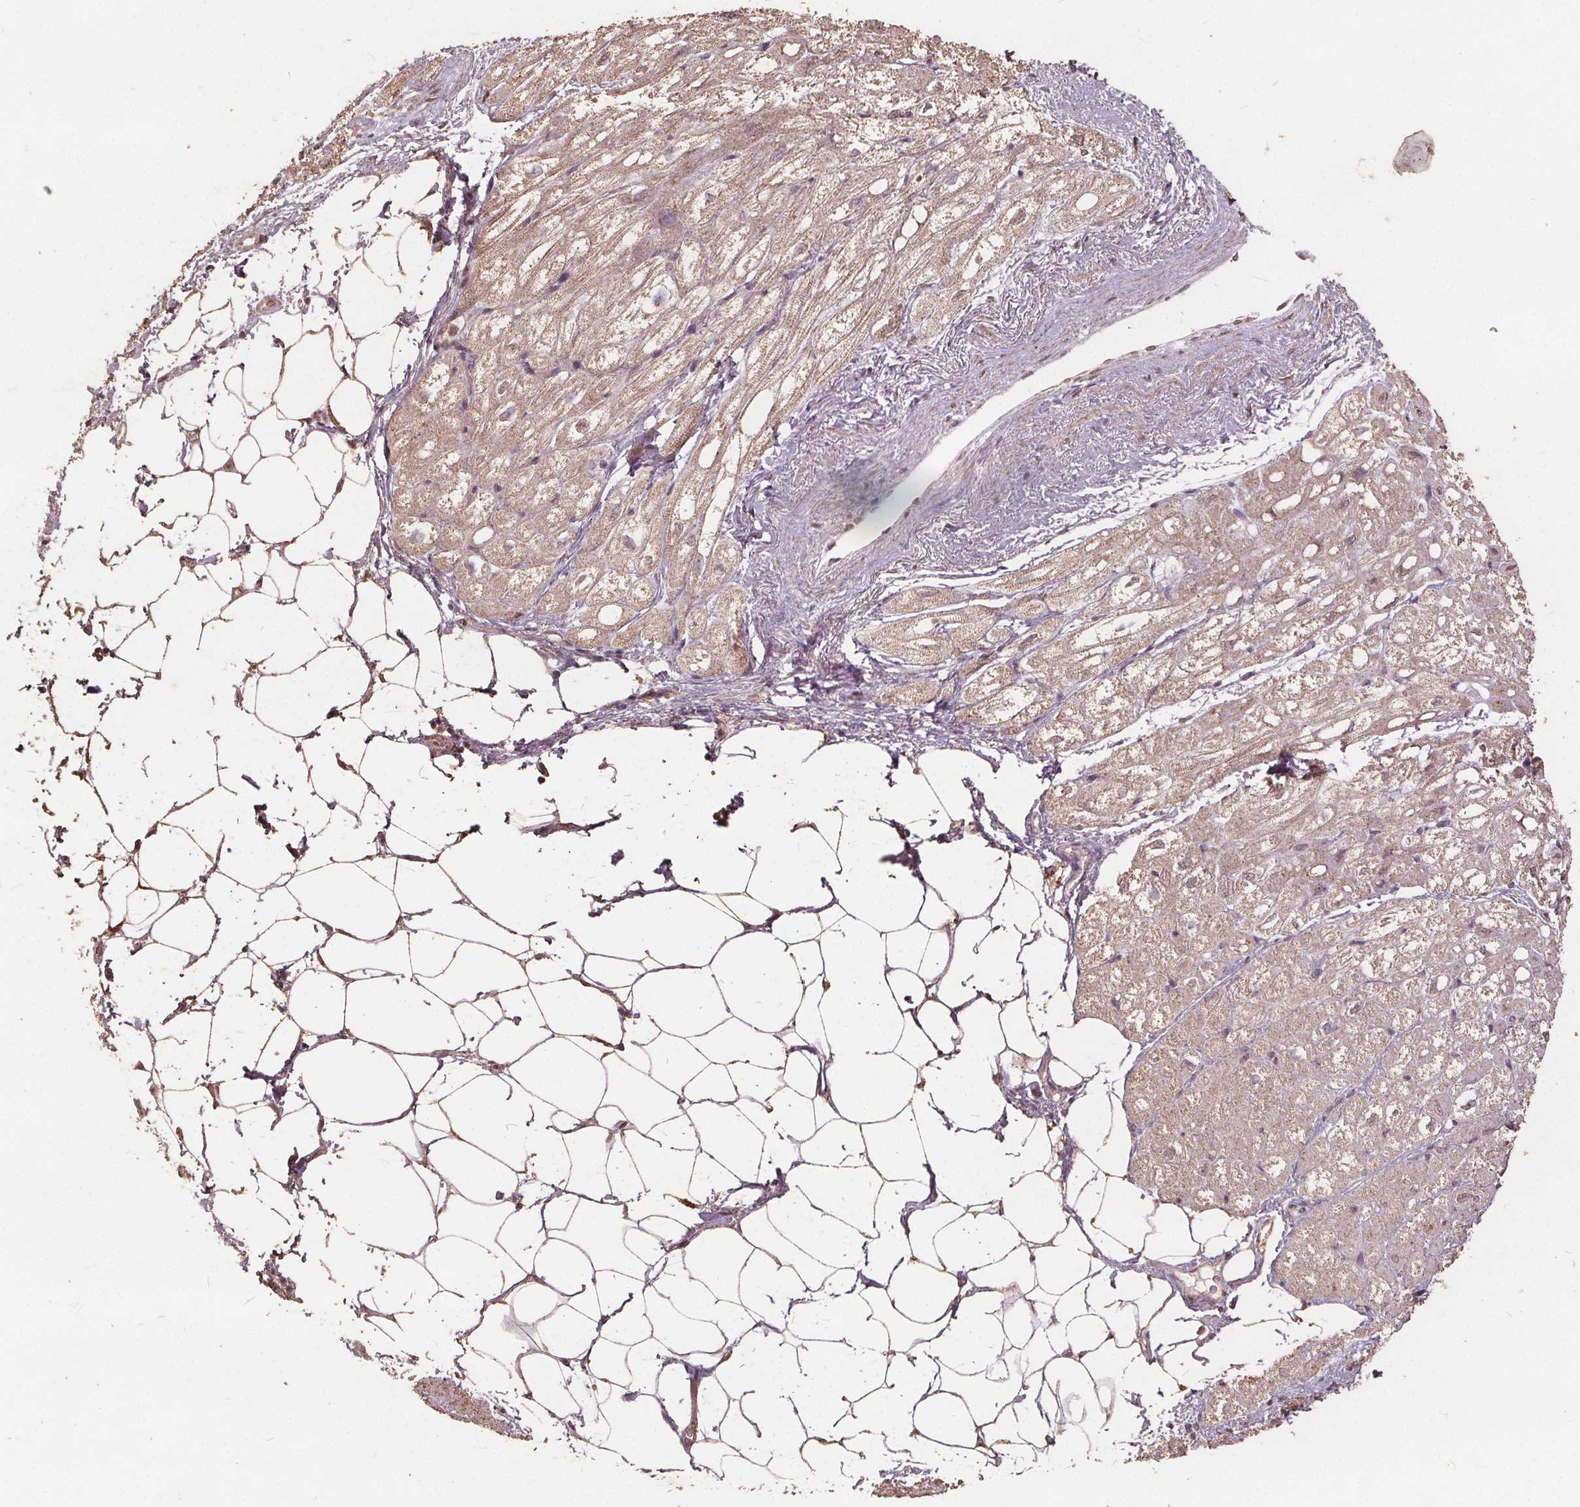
{"staining": {"intensity": "weak", "quantity": "<25%", "location": "nuclear"}, "tissue": "heart muscle", "cell_type": "Cardiomyocytes", "image_type": "normal", "snomed": [{"axis": "morphology", "description": "Normal tissue, NOS"}, {"axis": "topography", "description": "Heart"}], "caption": "IHC image of benign heart muscle: human heart muscle stained with DAB (3,3'-diaminobenzidine) shows no significant protein expression in cardiomyocytes. Brightfield microscopy of IHC stained with DAB (3,3'-diaminobenzidine) (brown) and hematoxylin (blue), captured at high magnification.", "gene": "DSG3", "patient": {"sex": "female", "age": 69}}